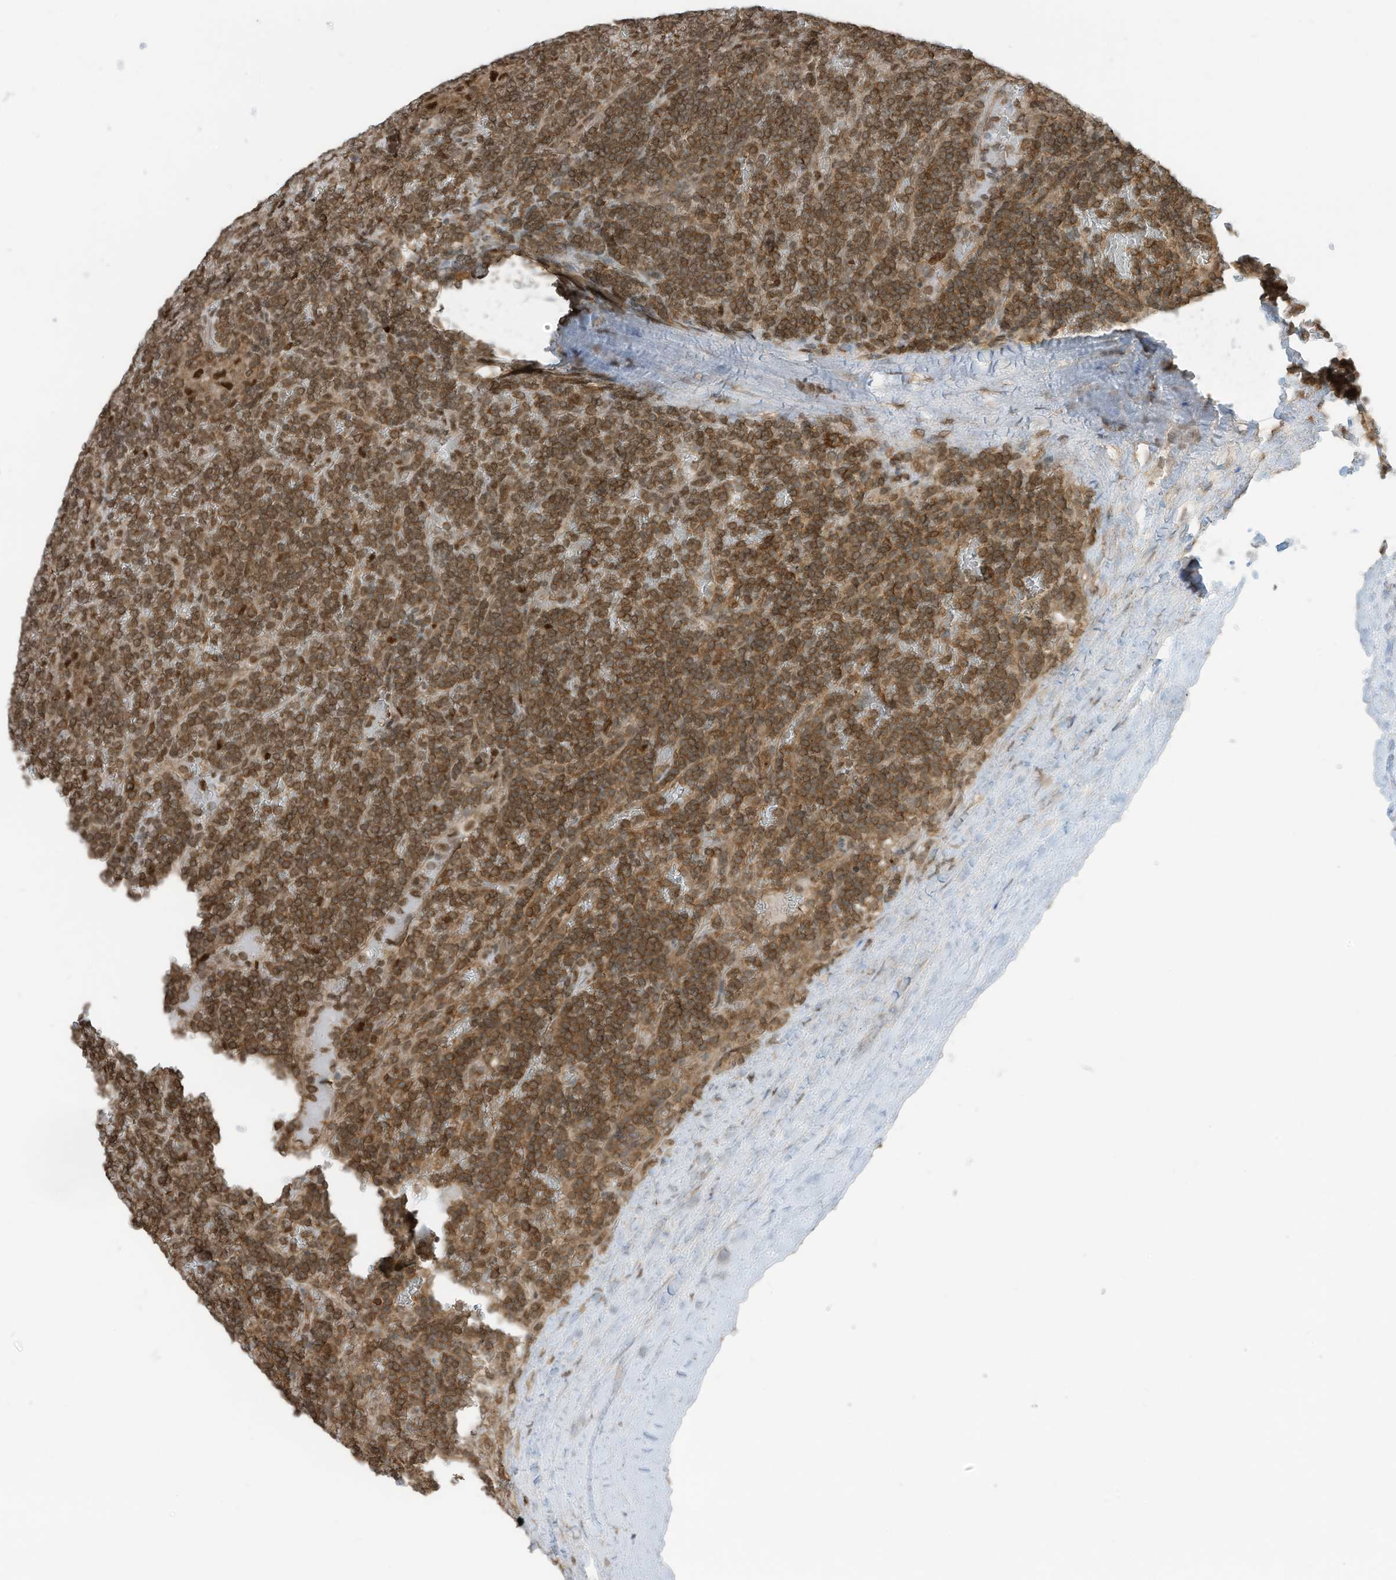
{"staining": {"intensity": "moderate", "quantity": ">75%", "location": "cytoplasmic/membranous,nuclear"}, "tissue": "lymphoma", "cell_type": "Tumor cells", "image_type": "cancer", "snomed": [{"axis": "morphology", "description": "Malignant lymphoma, non-Hodgkin's type, Low grade"}, {"axis": "topography", "description": "Spleen"}], "caption": "High-power microscopy captured an immunohistochemistry (IHC) image of malignant lymphoma, non-Hodgkin's type (low-grade), revealing moderate cytoplasmic/membranous and nuclear positivity in about >75% of tumor cells.", "gene": "KPNB1", "patient": {"sex": "female", "age": 19}}